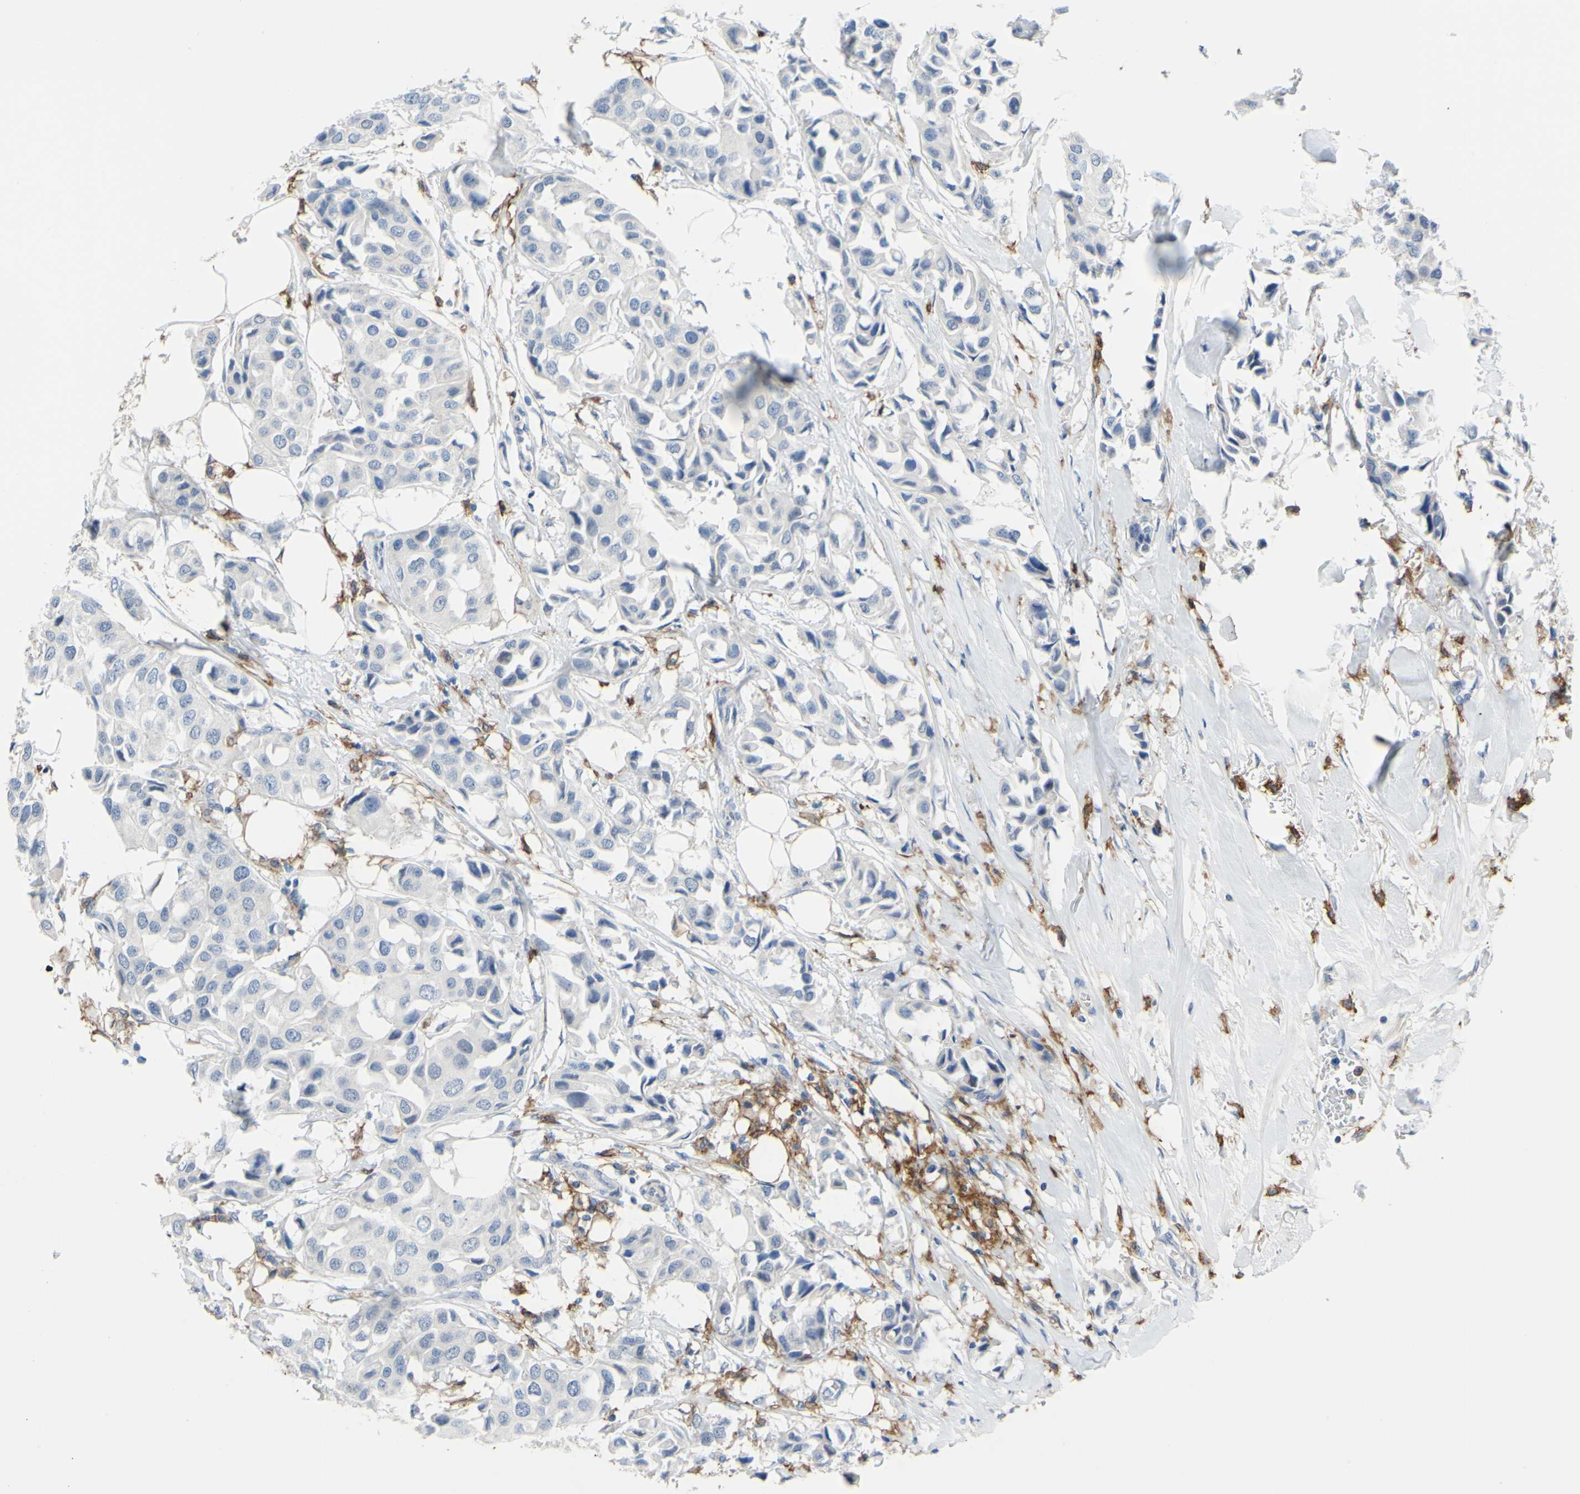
{"staining": {"intensity": "negative", "quantity": "none", "location": "none"}, "tissue": "breast cancer", "cell_type": "Tumor cells", "image_type": "cancer", "snomed": [{"axis": "morphology", "description": "Duct carcinoma"}, {"axis": "topography", "description": "Breast"}], "caption": "Breast cancer was stained to show a protein in brown. There is no significant expression in tumor cells.", "gene": "FCGR2A", "patient": {"sex": "female", "age": 80}}